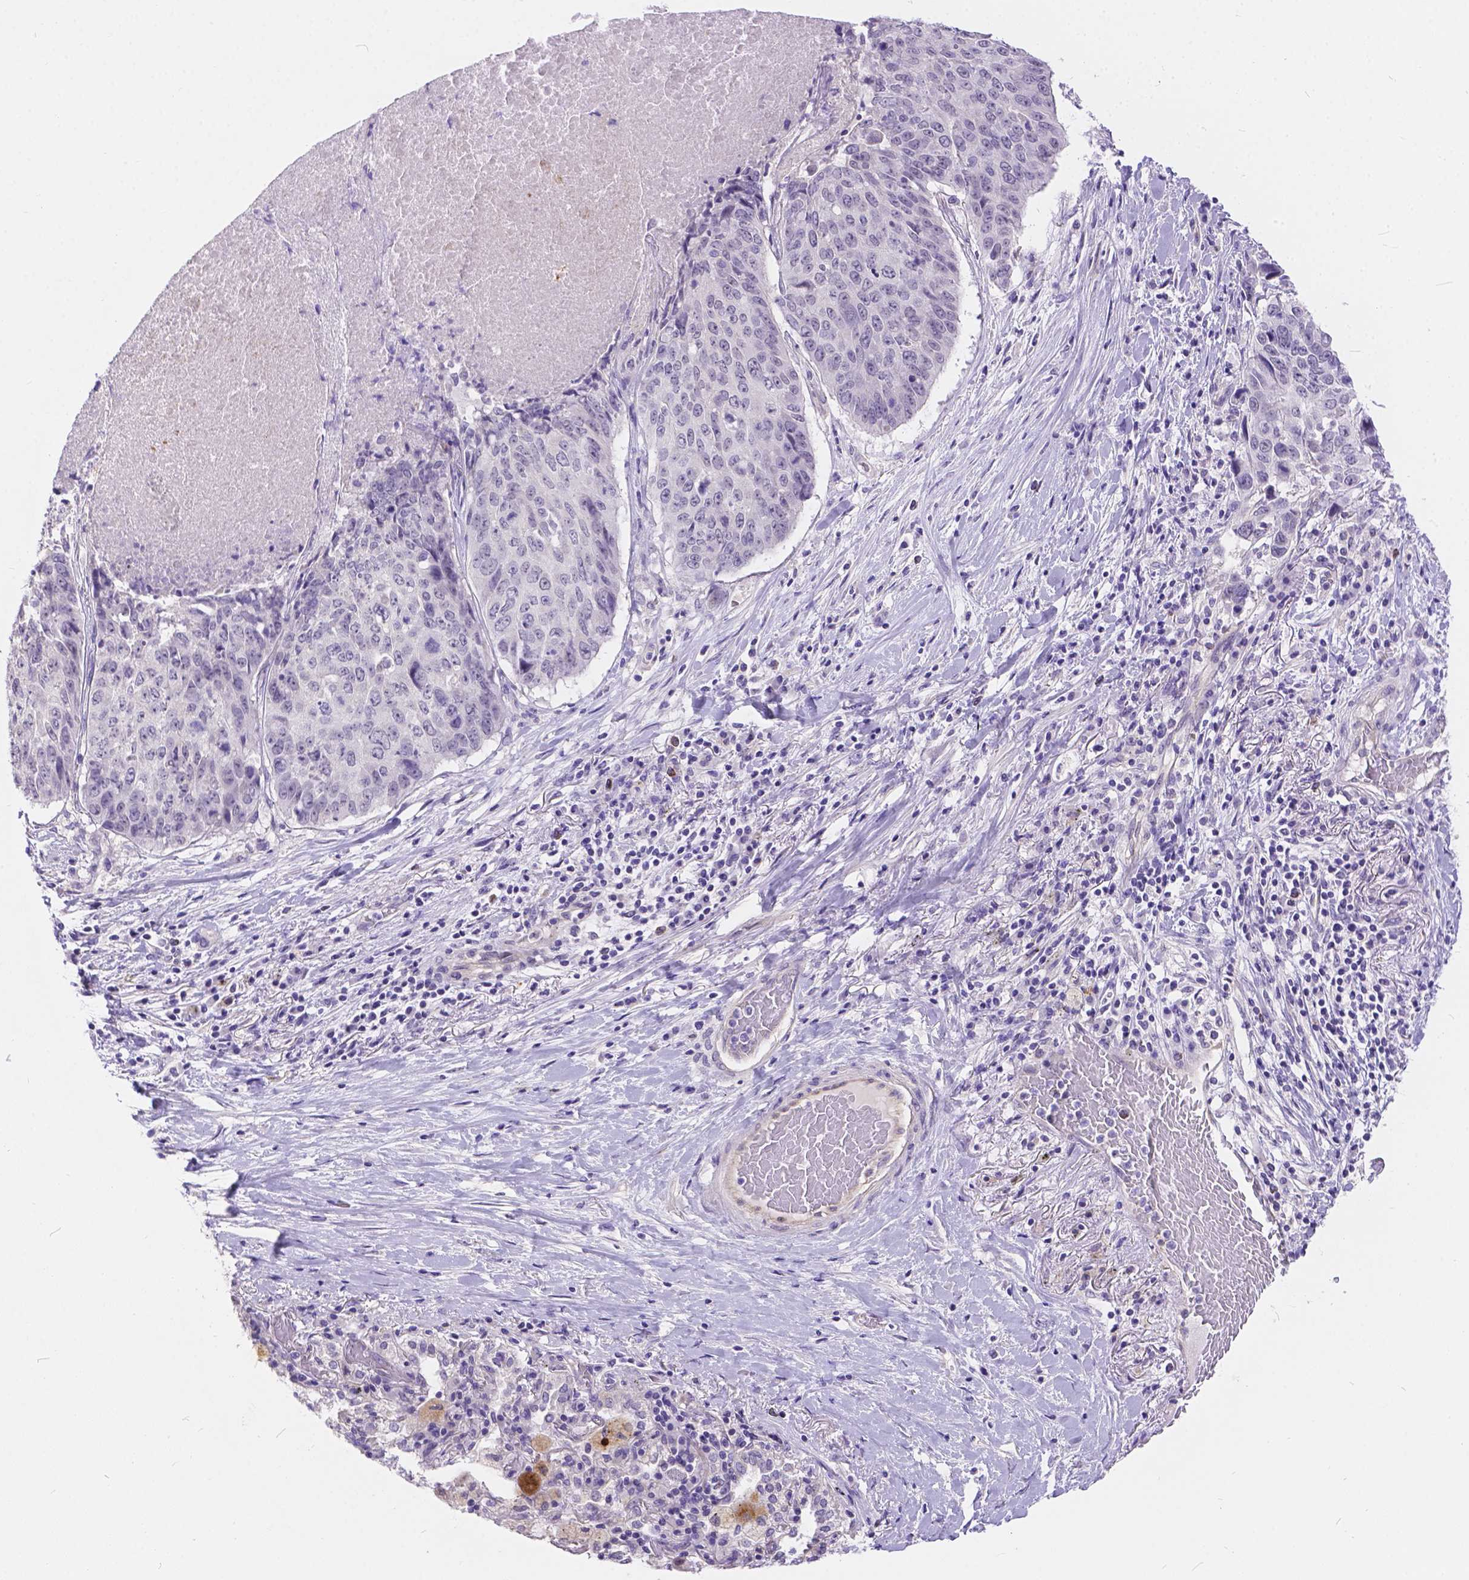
{"staining": {"intensity": "negative", "quantity": "none", "location": "none"}, "tissue": "lung cancer", "cell_type": "Tumor cells", "image_type": "cancer", "snomed": [{"axis": "morphology", "description": "Normal tissue, NOS"}, {"axis": "morphology", "description": "Squamous cell carcinoma, NOS"}, {"axis": "topography", "description": "Bronchus"}, {"axis": "topography", "description": "Lung"}], "caption": "Lung cancer (squamous cell carcinoma) was stained to show a protein in brown. There is no significant staining in tumor cells.", "gene": "DLEC1", "patient": {"sex": "male", "age": 64}}